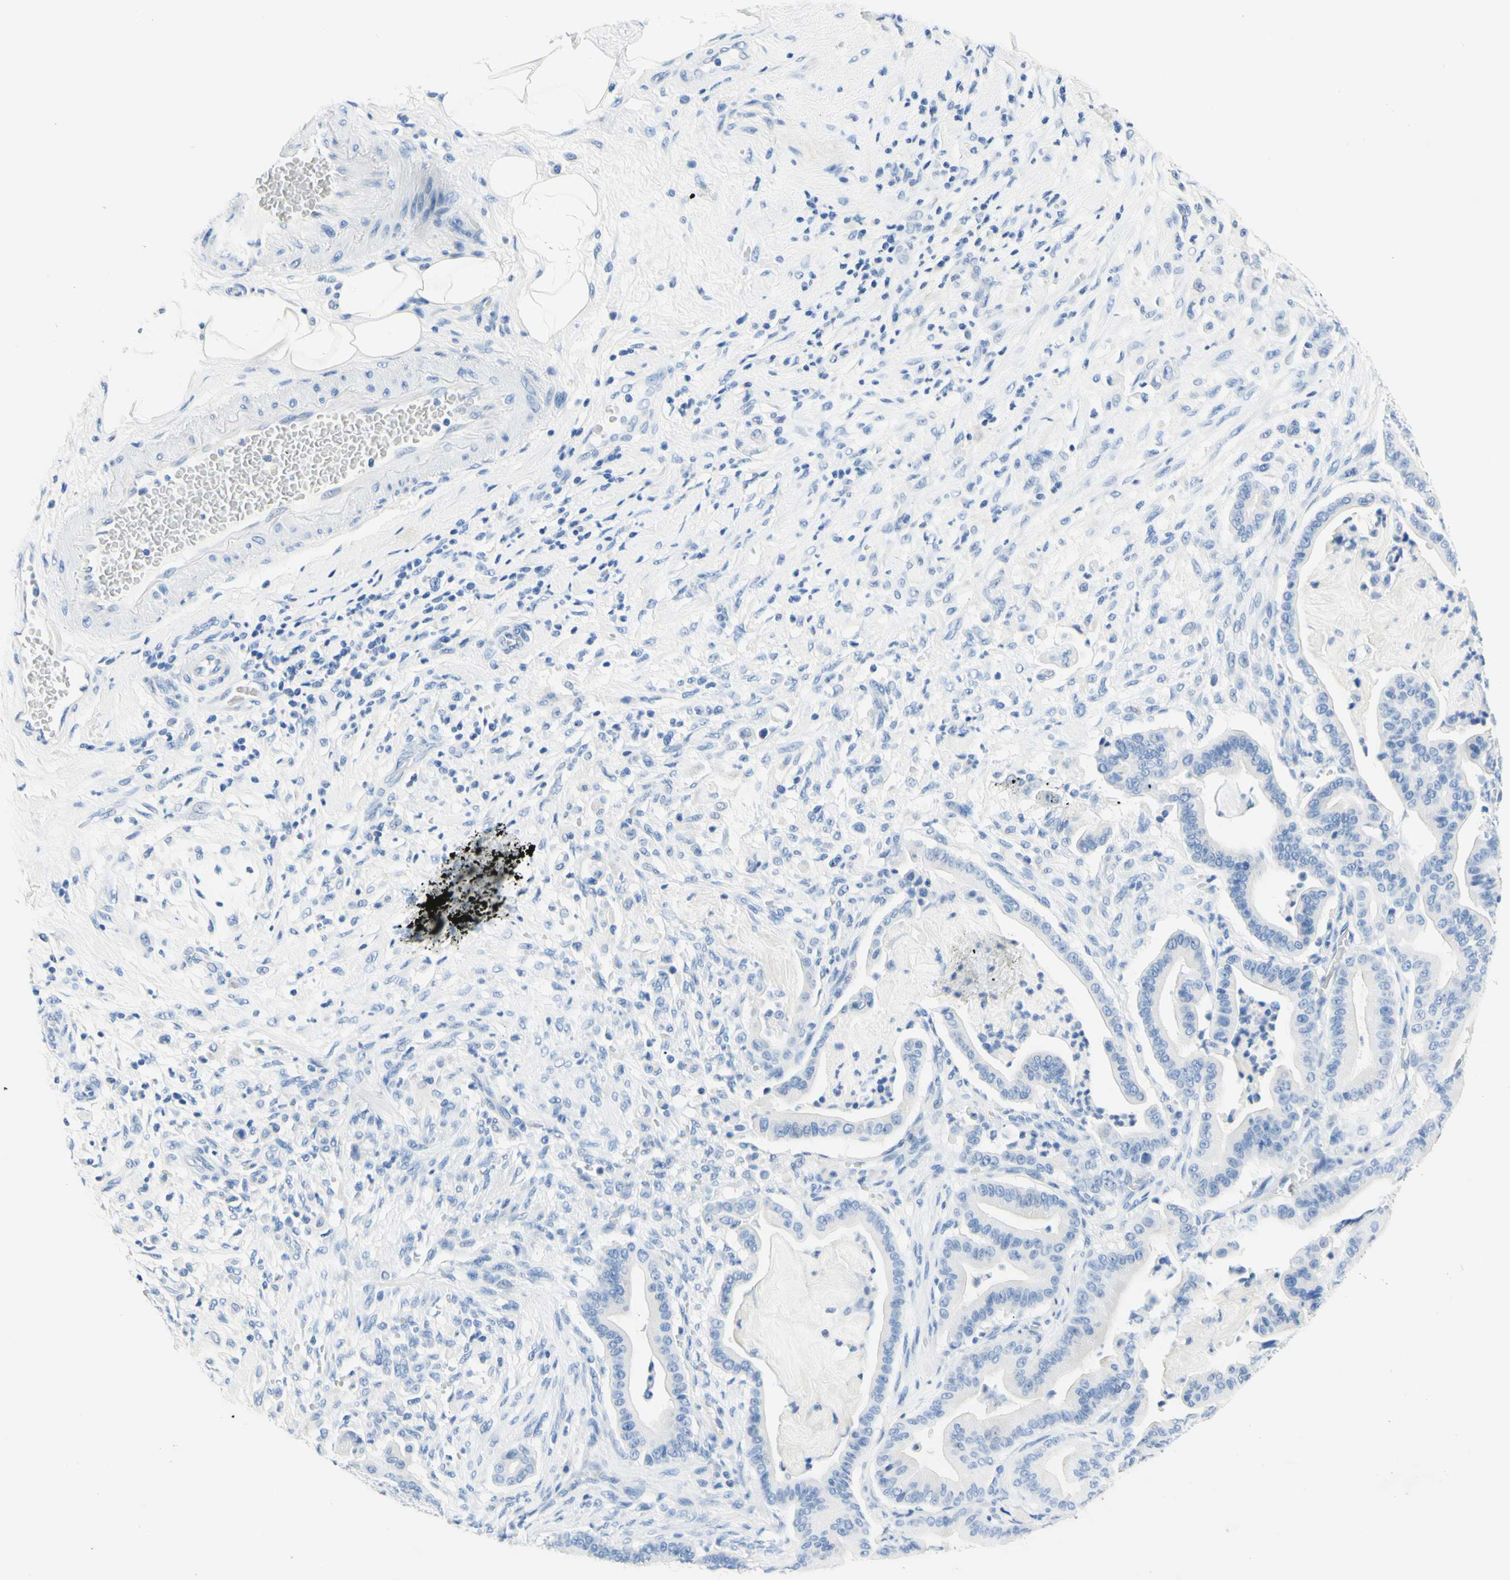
{"staining": {"intensity": "negative", "quantity": "none", "location": "none"}, "tissue": "pancreatic cancer", "cell_type": "Tumor cells", "image_type": "cancer", "snomed": [{"axis": "morphology", "description": "Adenocarcinoma, NOS"}, {"axis": "topography", "description": "Pancreas"}], "caption": "DAB (3,3'-diaminobenzidine) immunohistochemical staining of human pancreatic cancer displays no significant staining in tumor cells.", "gene": "HPCA", "patient": {"sex": "male", "age": 63}}